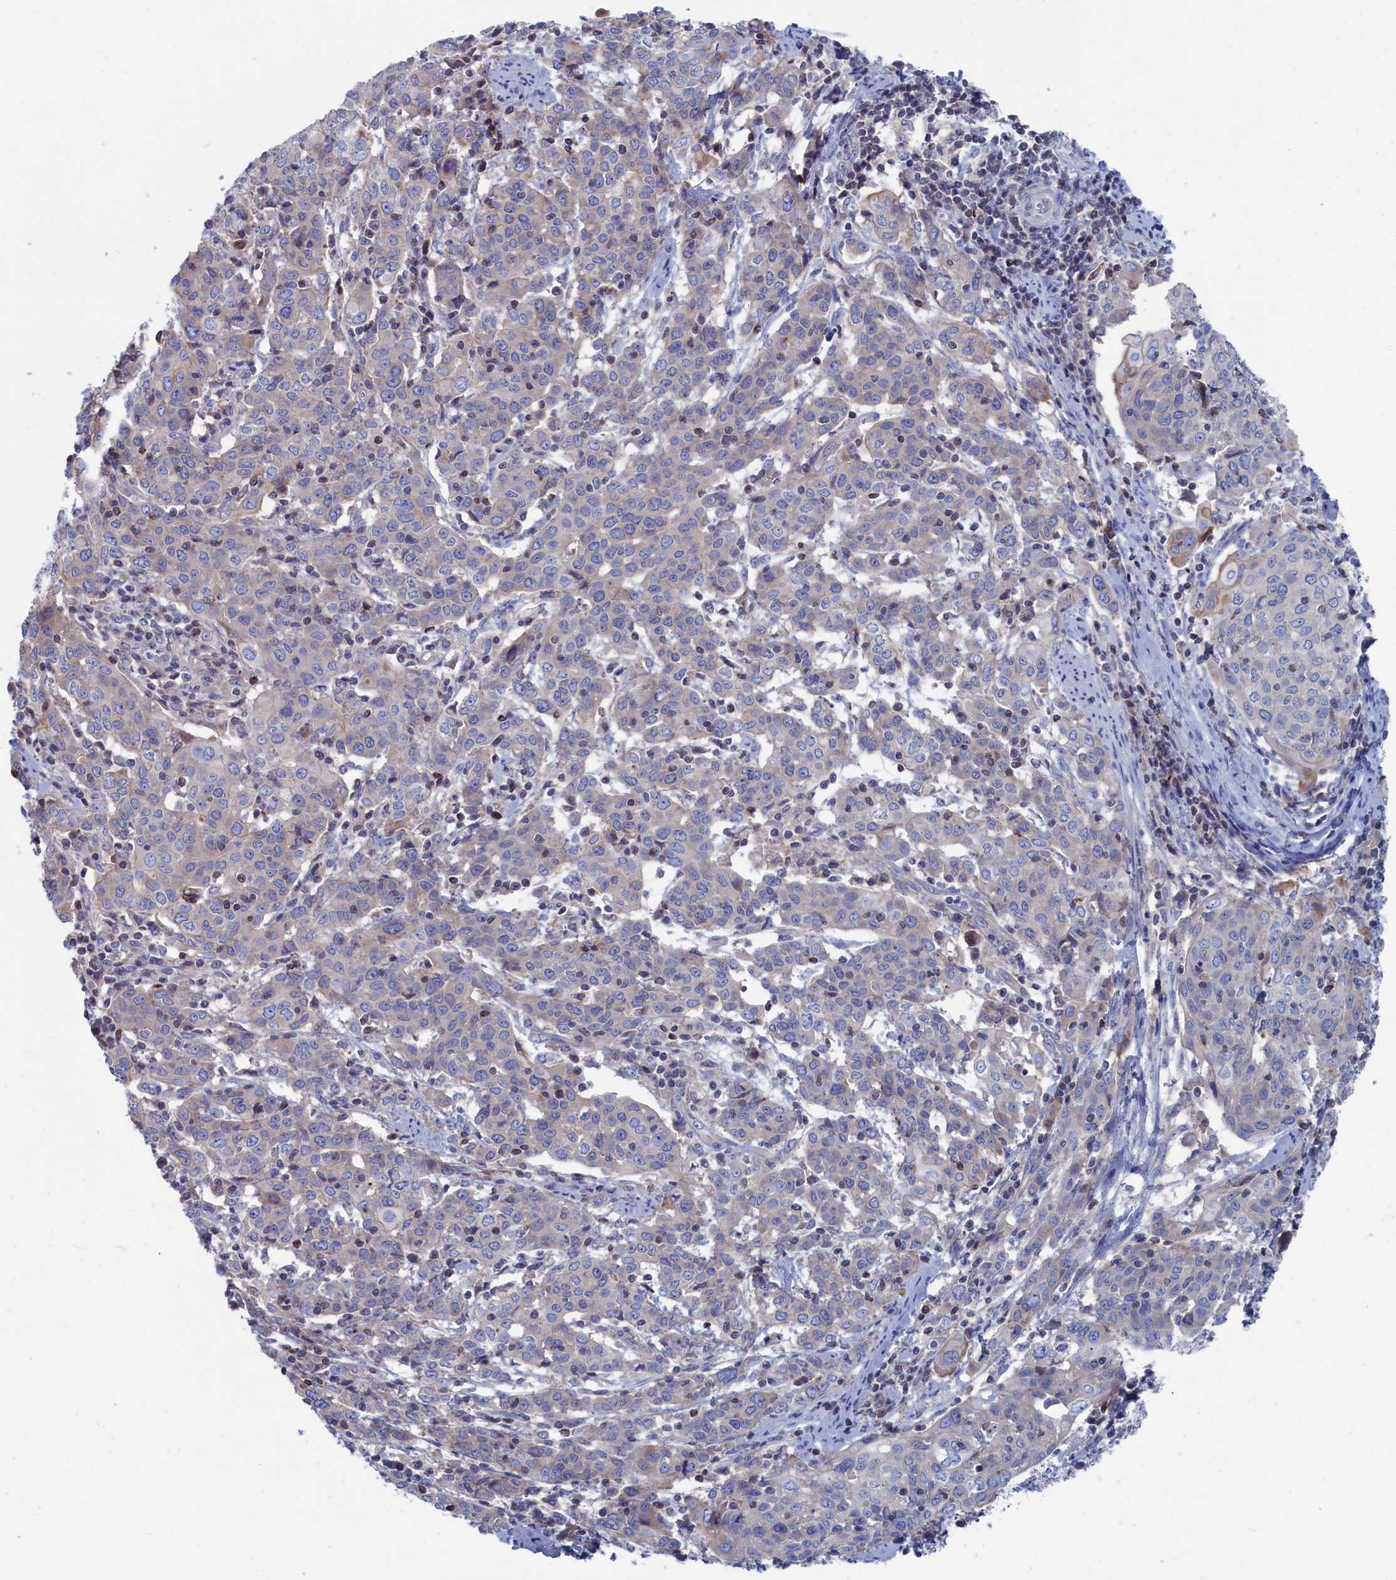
{"staining": {"intensity": "negative", "quantity": "none", "location": "none"}, "tissue": "cervical cancer", "cell_type": "Tumor cells", "image_type": "cancer", "snomed": [{"axis": "morphology", "description": "Squamous cell carcinoma, NOS"}, {"axis": "topography", "description": "Cervix"}], "caption": "Tumor cells are negative for brown protein staining in cervical cancer (squamous cell carcinoma).", "gene": "CEND1", "patient": {"sex": "female", "age": 67}}